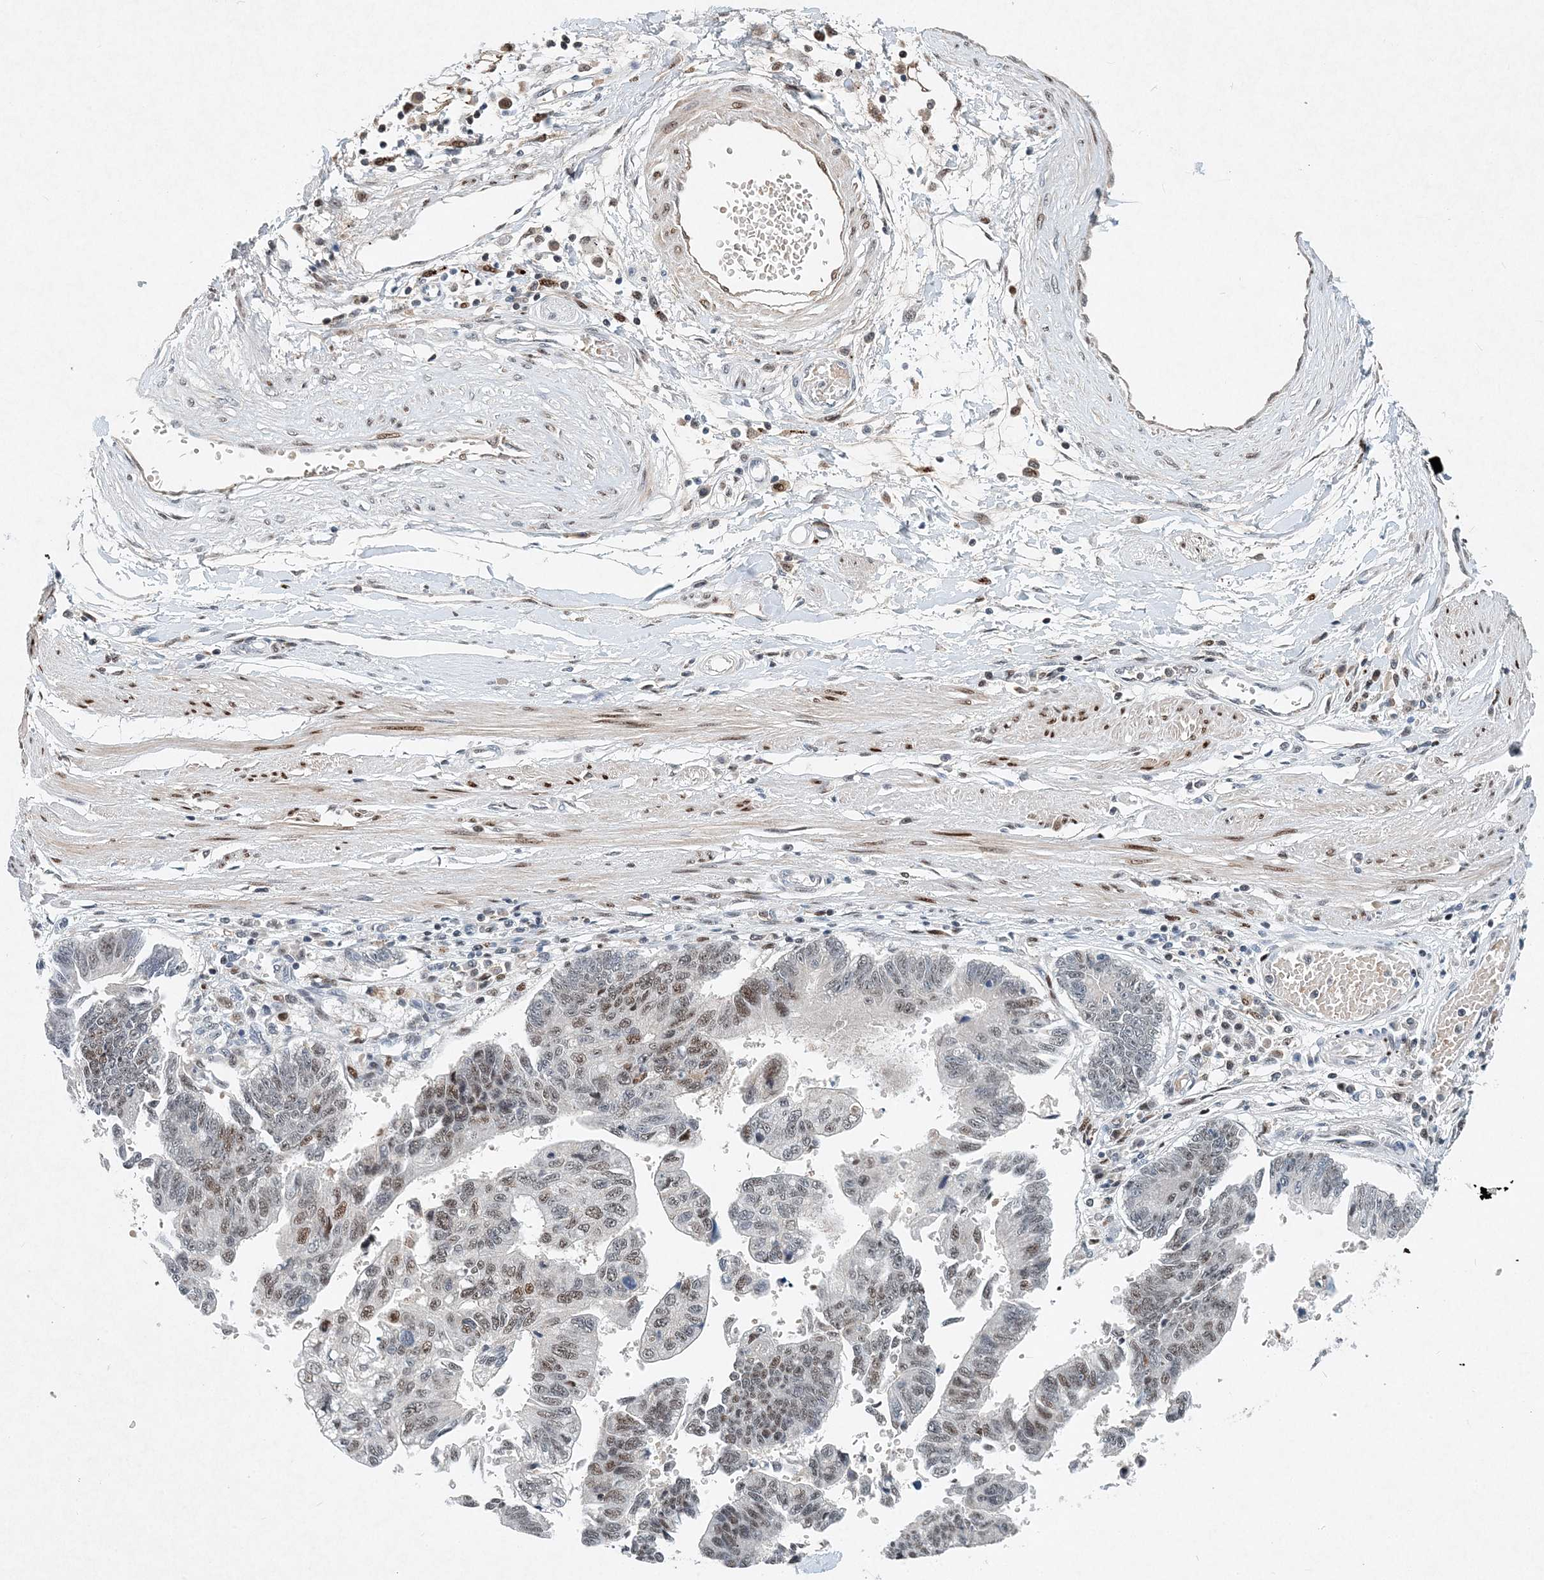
{"staining": {"intensity": "weak", "quantity": "<25%", "location": "nuclear"}, "tissue": "stomach cancer", "cell_type": "Tumor cells", "image_type": "cancer", "snomed": [{"axis": "morphology", "description": "Adenocarcinoma, NOS"}, {"axis": "topography", "description": "Stomach"}], "caption": "Stomach cancer (adenocarcinoma) stained for a protein using immunohistochemistry demonstrates no staining tumor cells.", "gene": "KPNA4", "patient": {"sex": "male", "age": 59}}